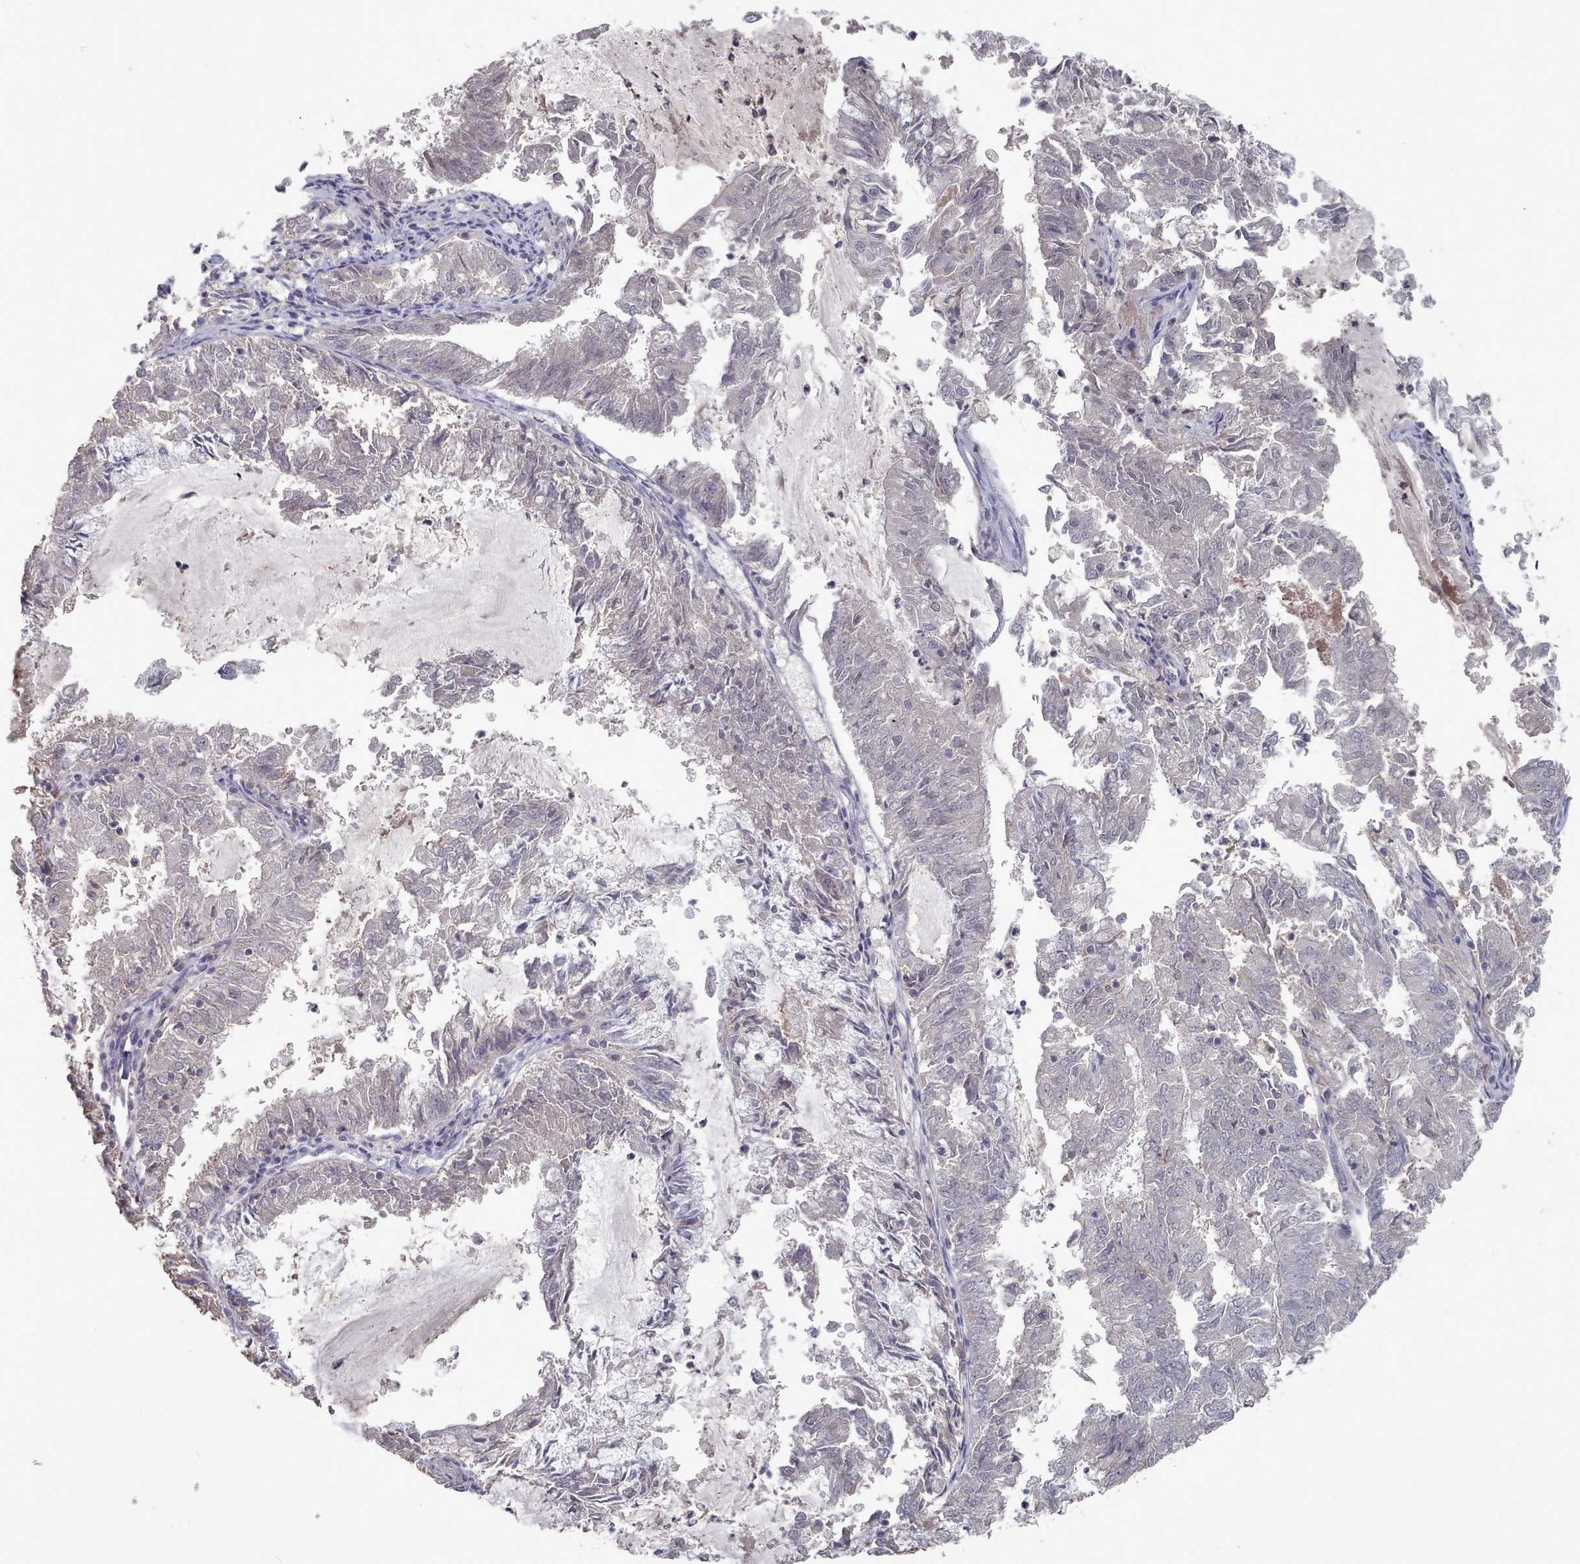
{"staining": {"intensity": "negative", "quantity": "none", "location": "none"}, "tissue": "endometrial cancer", "cell_type": "Tumor cells", "image_type": "cancer", "snomed": [{"axis": "morphology", "description": "Adenocarcinoma, NOS"}, {"axis": "topography", "description": "Endometrium"}], "caption": "An IHC histopathology image of adenocarcinoma (endometrial) is shown. There is no staining in tumor cells of adenocarcinoma (endometrial).", "gene": "COL8A2", "patient": {"sex": "female", "age": 57}}